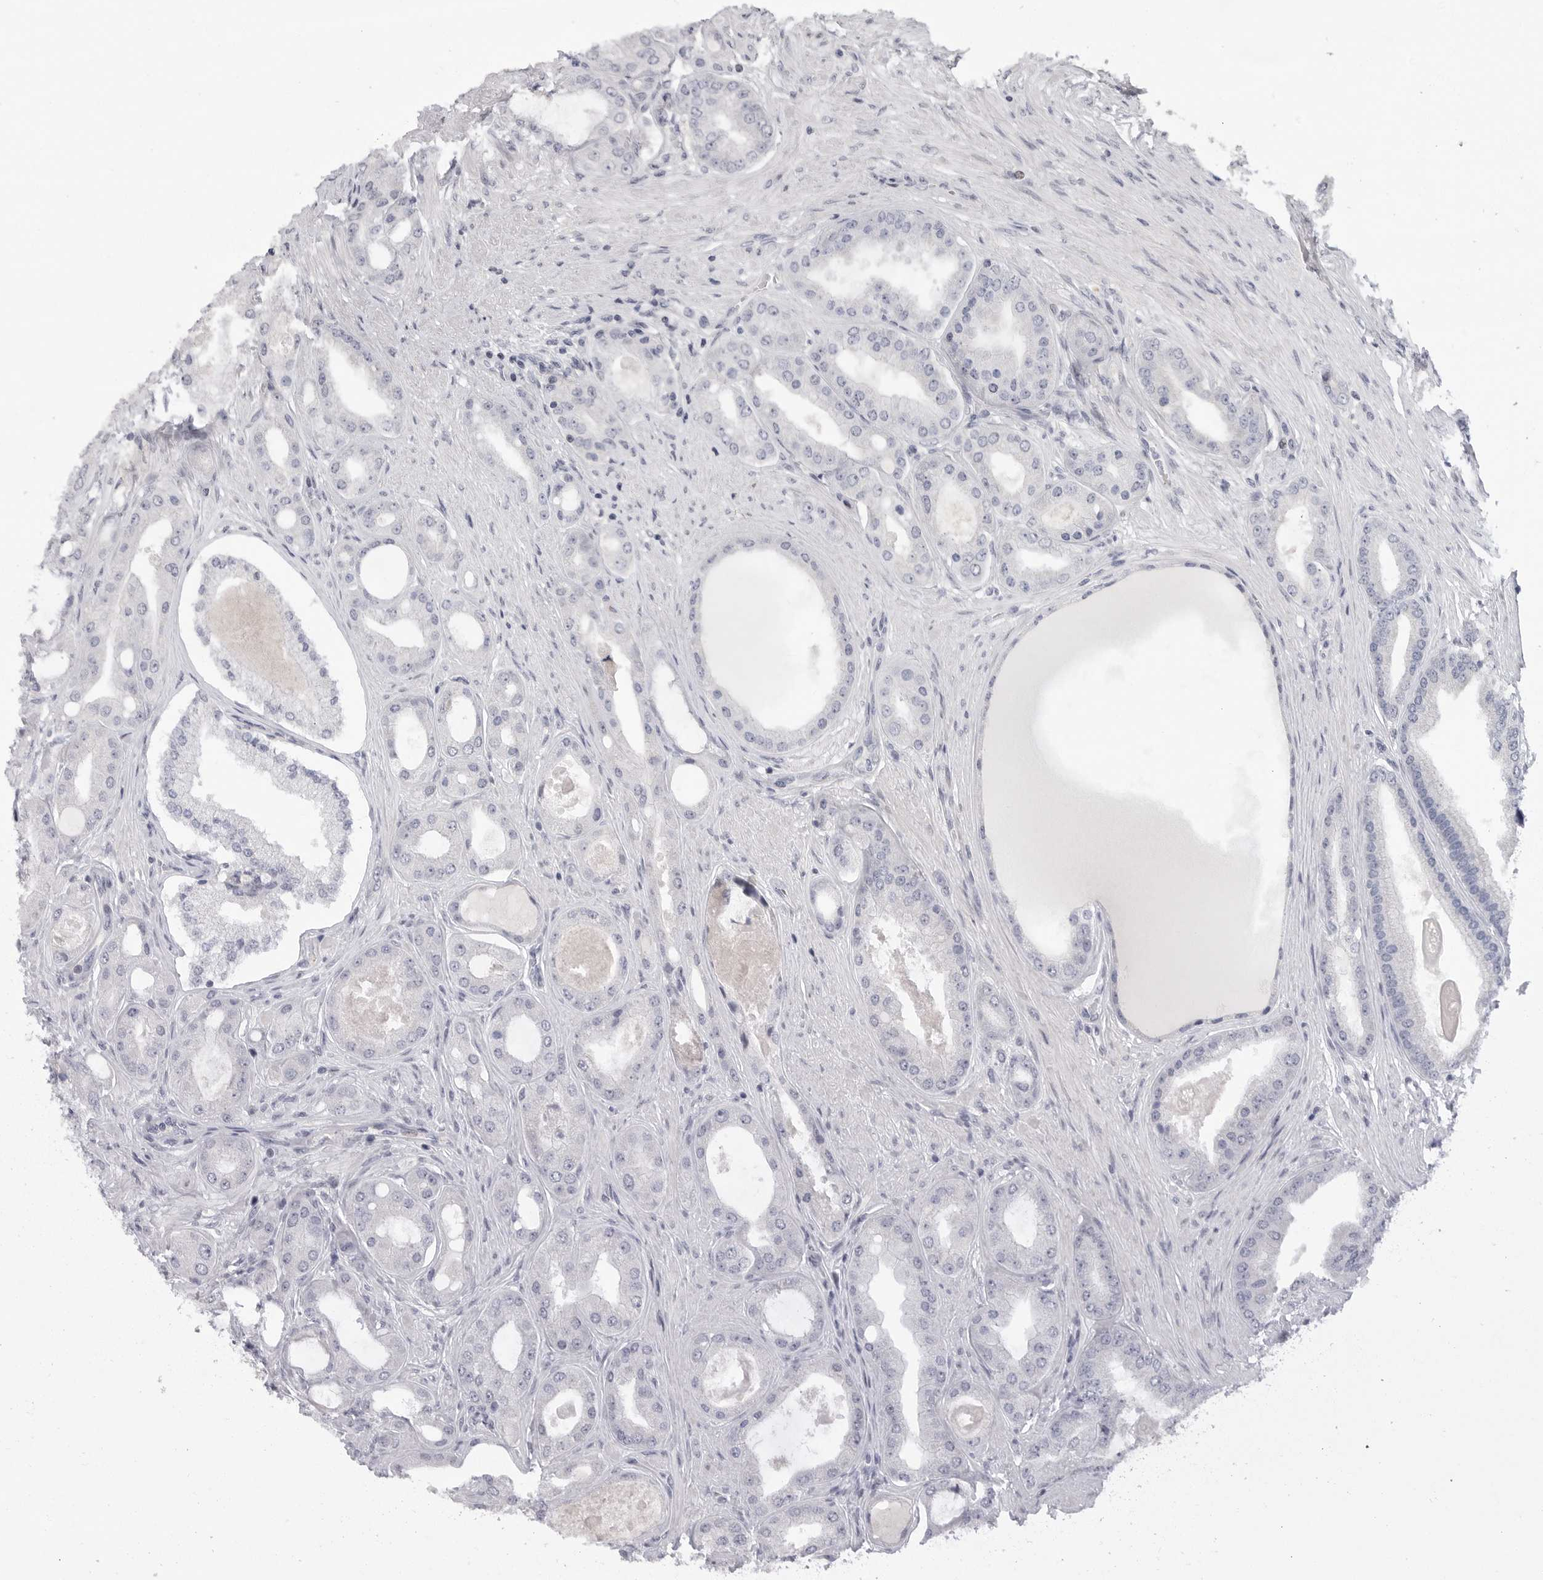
{"staining": {"intensity": "negative", "quantity": "none", "location": "none"}, "tissue": "prostate cancer", "cell_type": "Tumor cells", "image_type": "cancer", "snomed": [{"axis": "morphology", "description": "Adenocarcinoma, High grade"}, {"axis": "topography", "description": "Prostate"}], "caption": "Histopathology image shows no protein expression in tumor cells of prostate cancer tissue.", "gene": "FBXO43", "patient": {"sex": "male", "age": 60}}